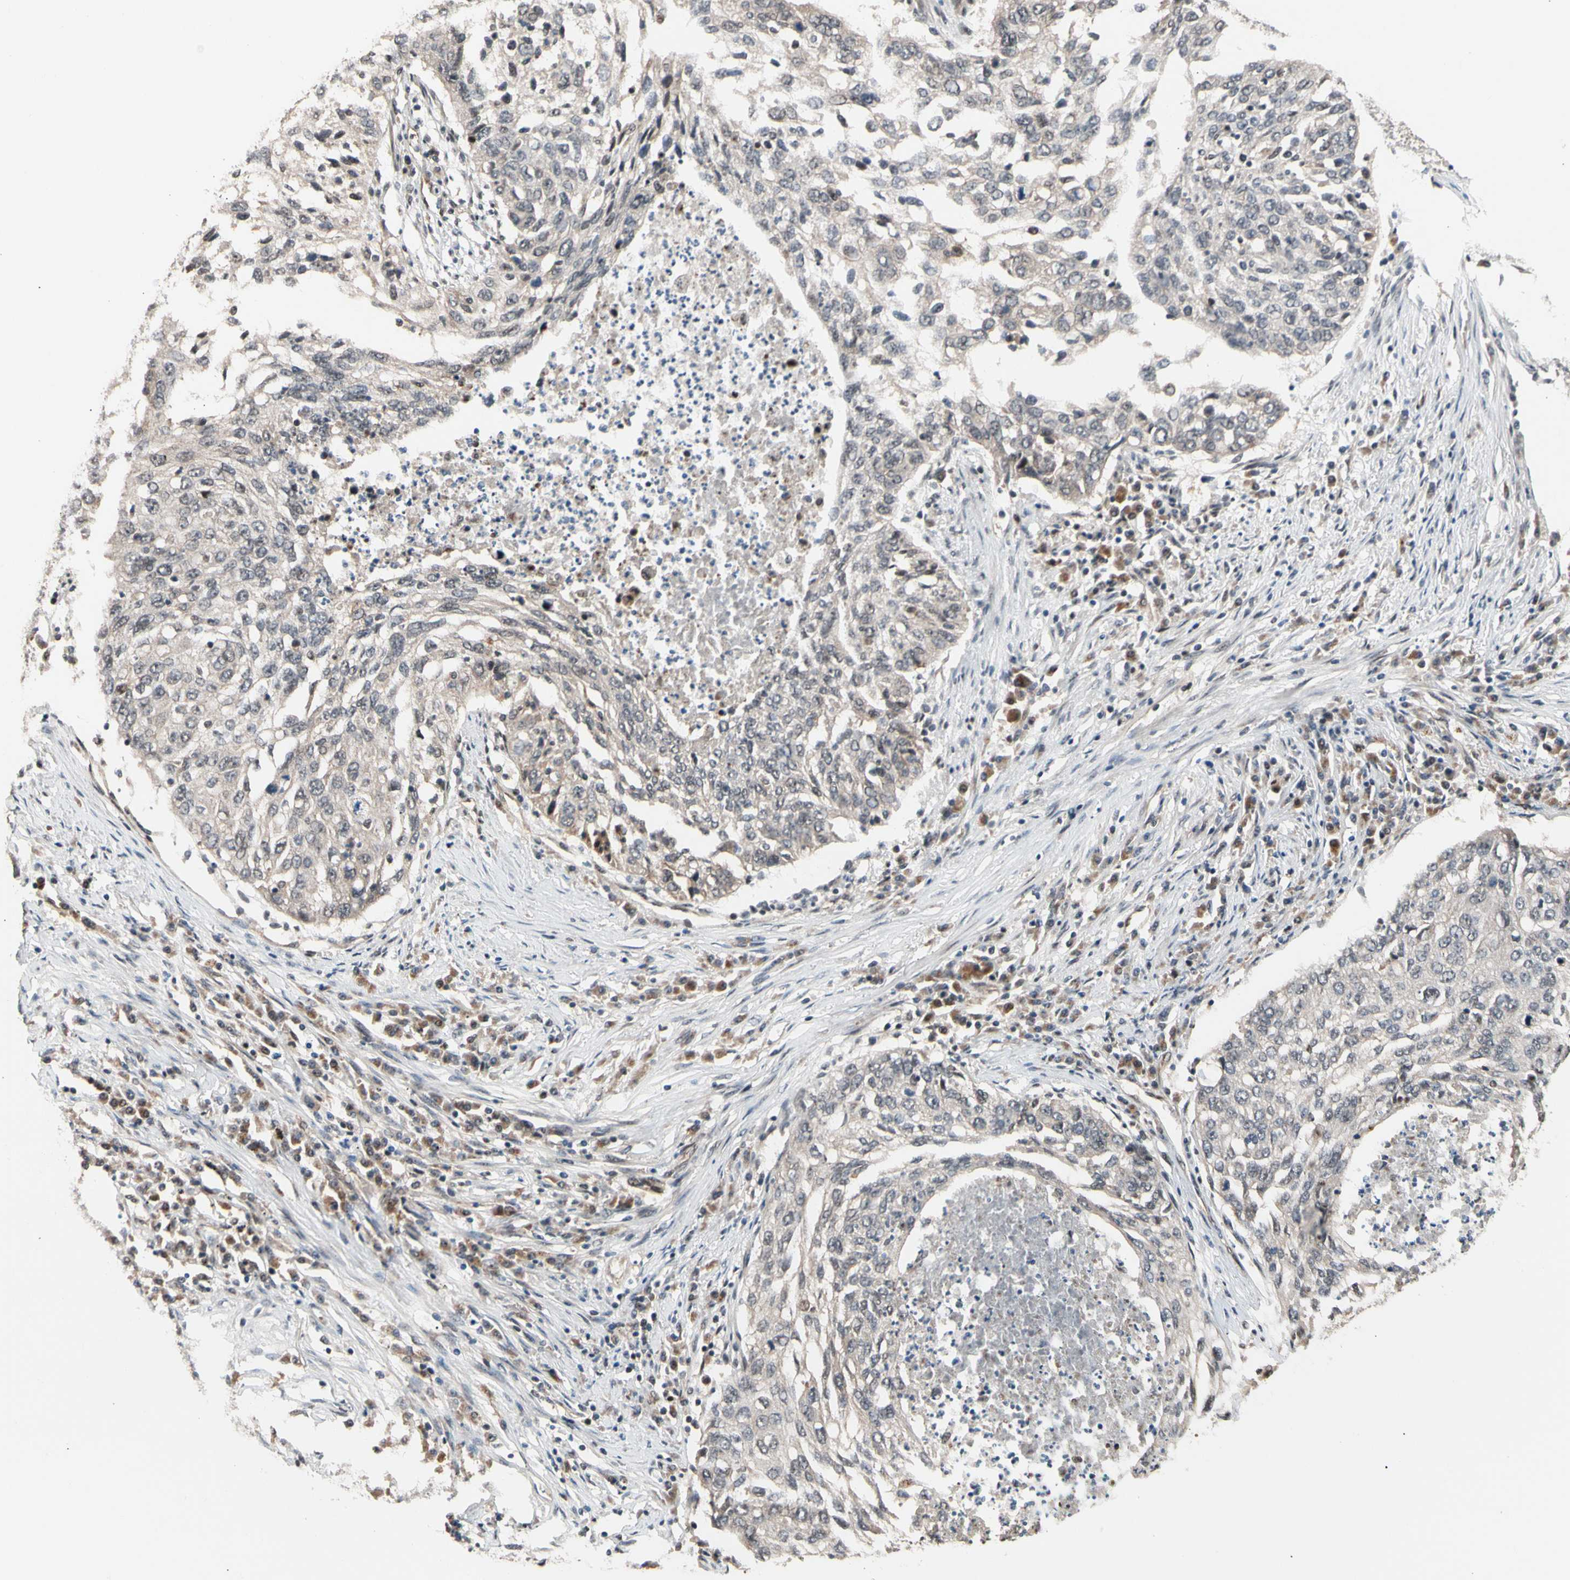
{"staining": {"intensity": "weak", "quantity": "25%-75%", "location": "cytoplasmic/membranous"}, "tissue": "lung cancer", "cell_type": "Tumor cells", "image_type": "cancer", "snomed": [{"axis": "morphology", "description": "Squamous cell carcinoma, NOS"}, {"axis": "topography", "description": "Lung"}], "caption": "This image shows immunohistochemistry (IHC) staining of lung cancer, with low weak cytoplasmic/membranous expression in approximately 25%-75% of tumor cells.", "gene": "NGEF", "patient": {"sex": "female", "age": 63}}